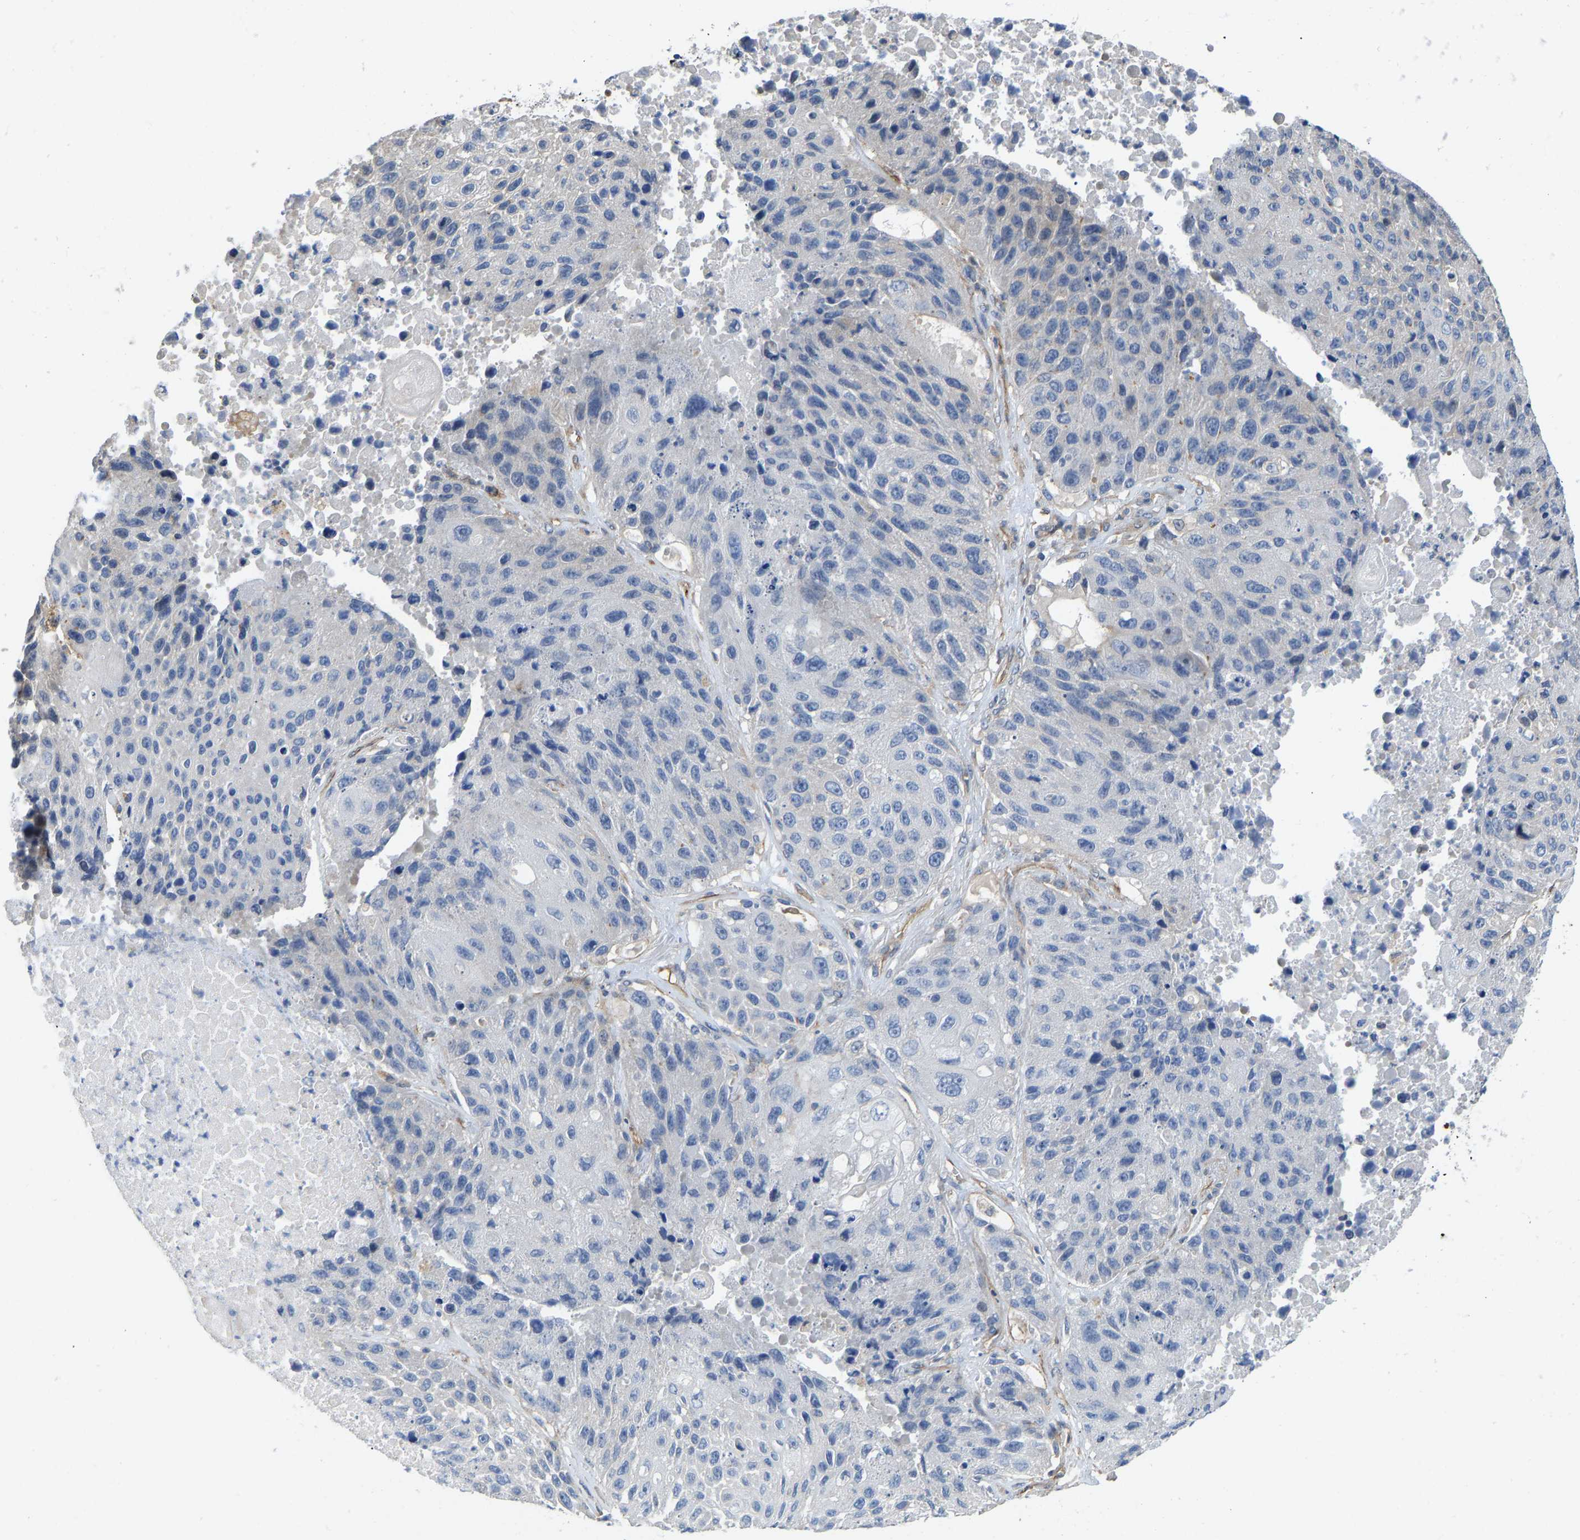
{"staining": {"intensity": "negative", "quantity": "none", "location": "none"}, "tissue": "lung cancer", "cell_type": "Tumor cells", "image_type": "cancer", "snomed": [{"axis": "morphology", "description": "Squamous cell carcinoma, NOS"}, {"axis": "topography", "description": "Lung"}], "caption": "Immunohistochemistry (IHC) photomicrograph of neoplastic tissue: lung cancer (squamous cell carcinoma) stained with DAB reveals no significant protein staining in tumor cells.", "gene": "ELMO2", "patient": {"sex": "male", "age": 61}}